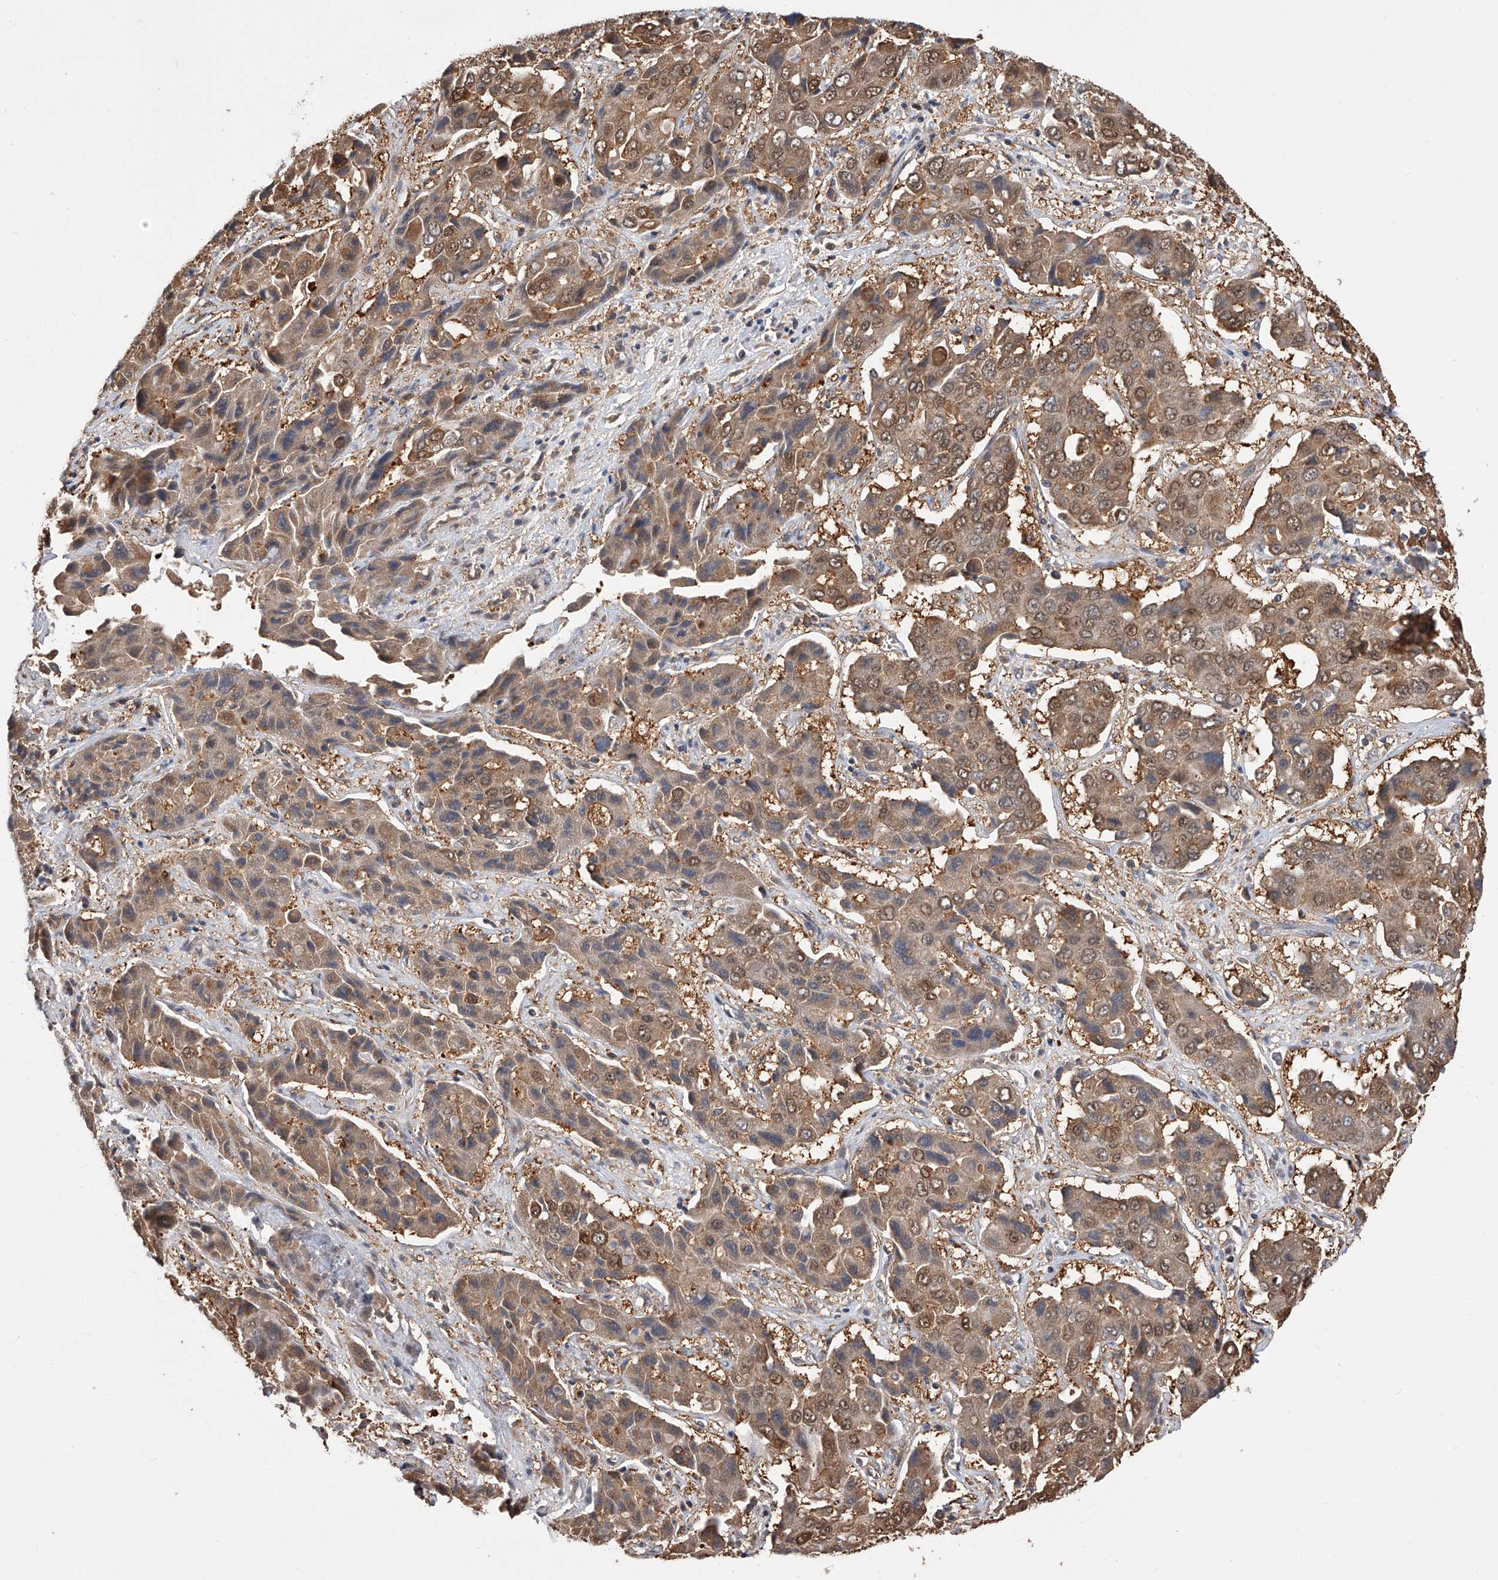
{"staining": {"intensity": "moderate", "quantity": ">75%", "location": "cytoplasmic/membranous,nuclear"}, "tissue": "liver cancer", "cell_type": "Tumor cells", "image_type": "cancer", "snomed": [{"axis": "morphology", "description": "Cholangiocarcinoma"}, {"axis": "topography", "description": "Liver"}], "caption": "Immunohistochemistry (IHC) histopathology image of neoplastic tissue: liver cancer stained using immunohistochemistry reveals medium levels of moderate protein expression localized specifically in the cytoplasmic/membranous and nuclear of tumor cells, appearing as a cytoplasmic/membranous and nuclear brown color.", "gene": "GMDS", "patient": {"sex": "male", "age": 67}}